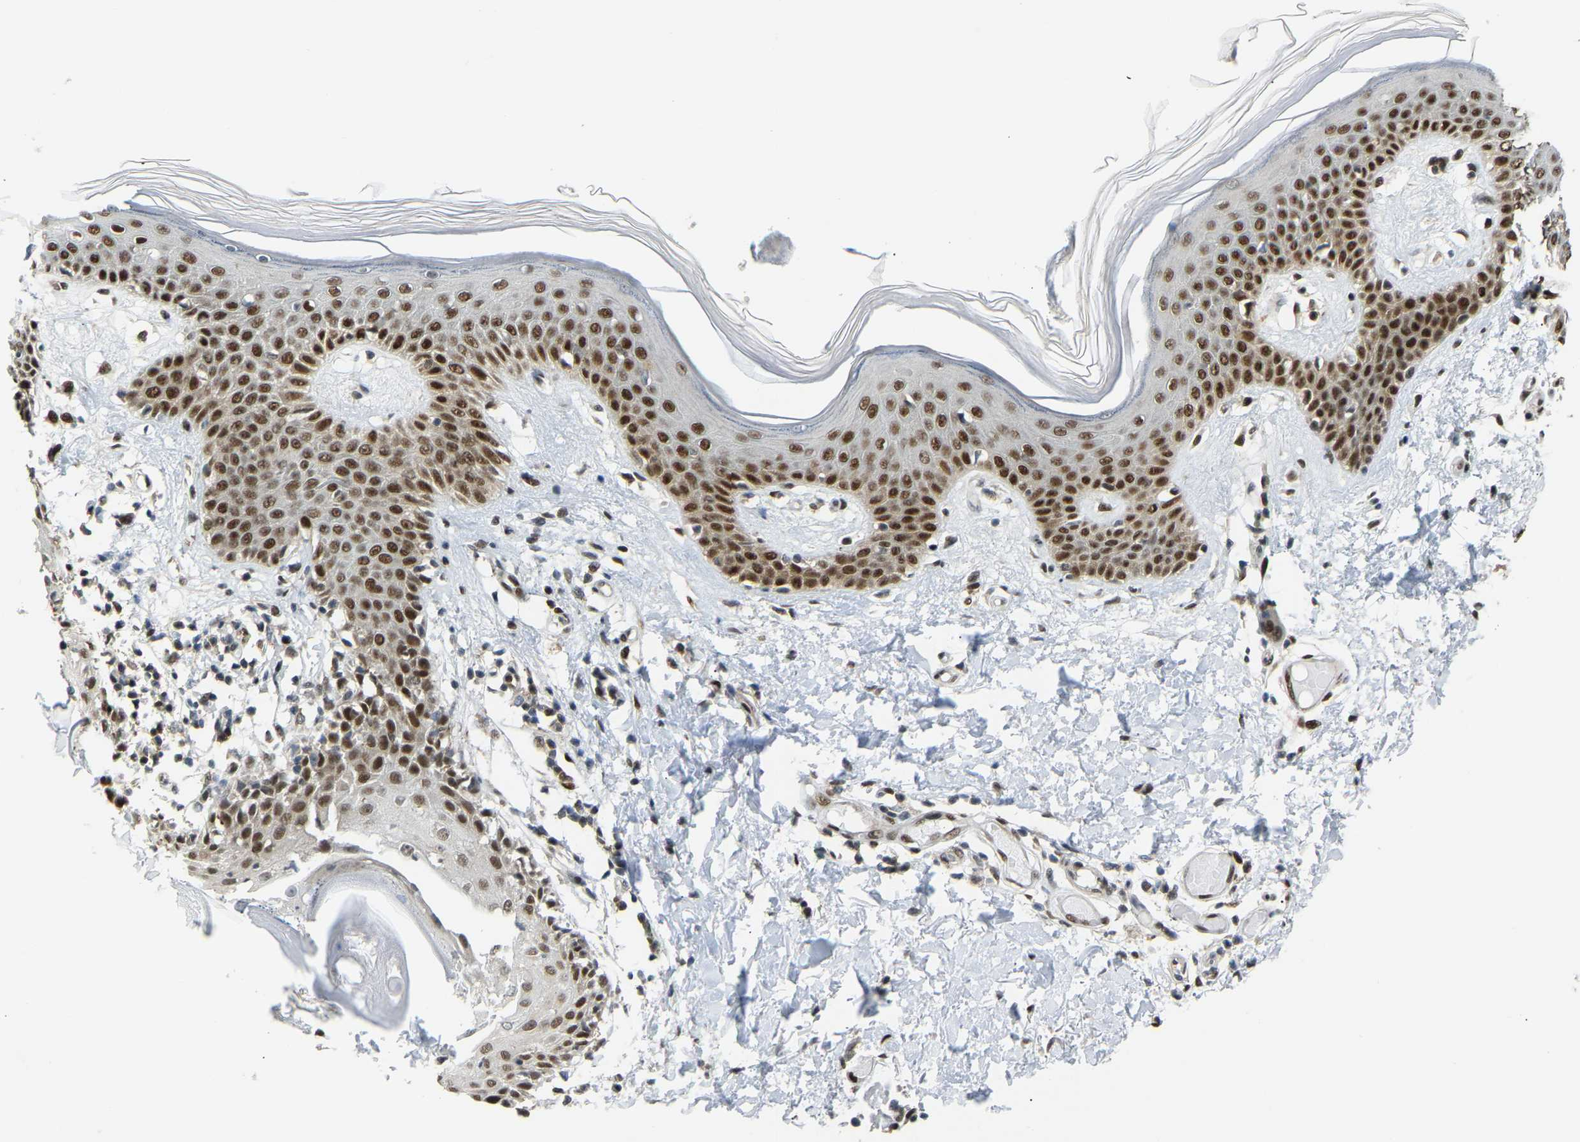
{"staining": {"intensity": "strong", "quantity": ">75%", "location": "nuclear"}, "tissue": "skin", "cell_type": "Fibroblasts", "image_type": "normal", "snomed": [{"axis": "morphology", "description": "Normal tissue, NOS"}, {"axis": "topography", "description": "Skin"}], "caption": "Human skin stained for a protein (brown) exhibits strong nuclear positive positivity in approximately >75% of fibroblasts.", "gene": "SSBP2", "patient": {"sex": "male", "age": 53}}